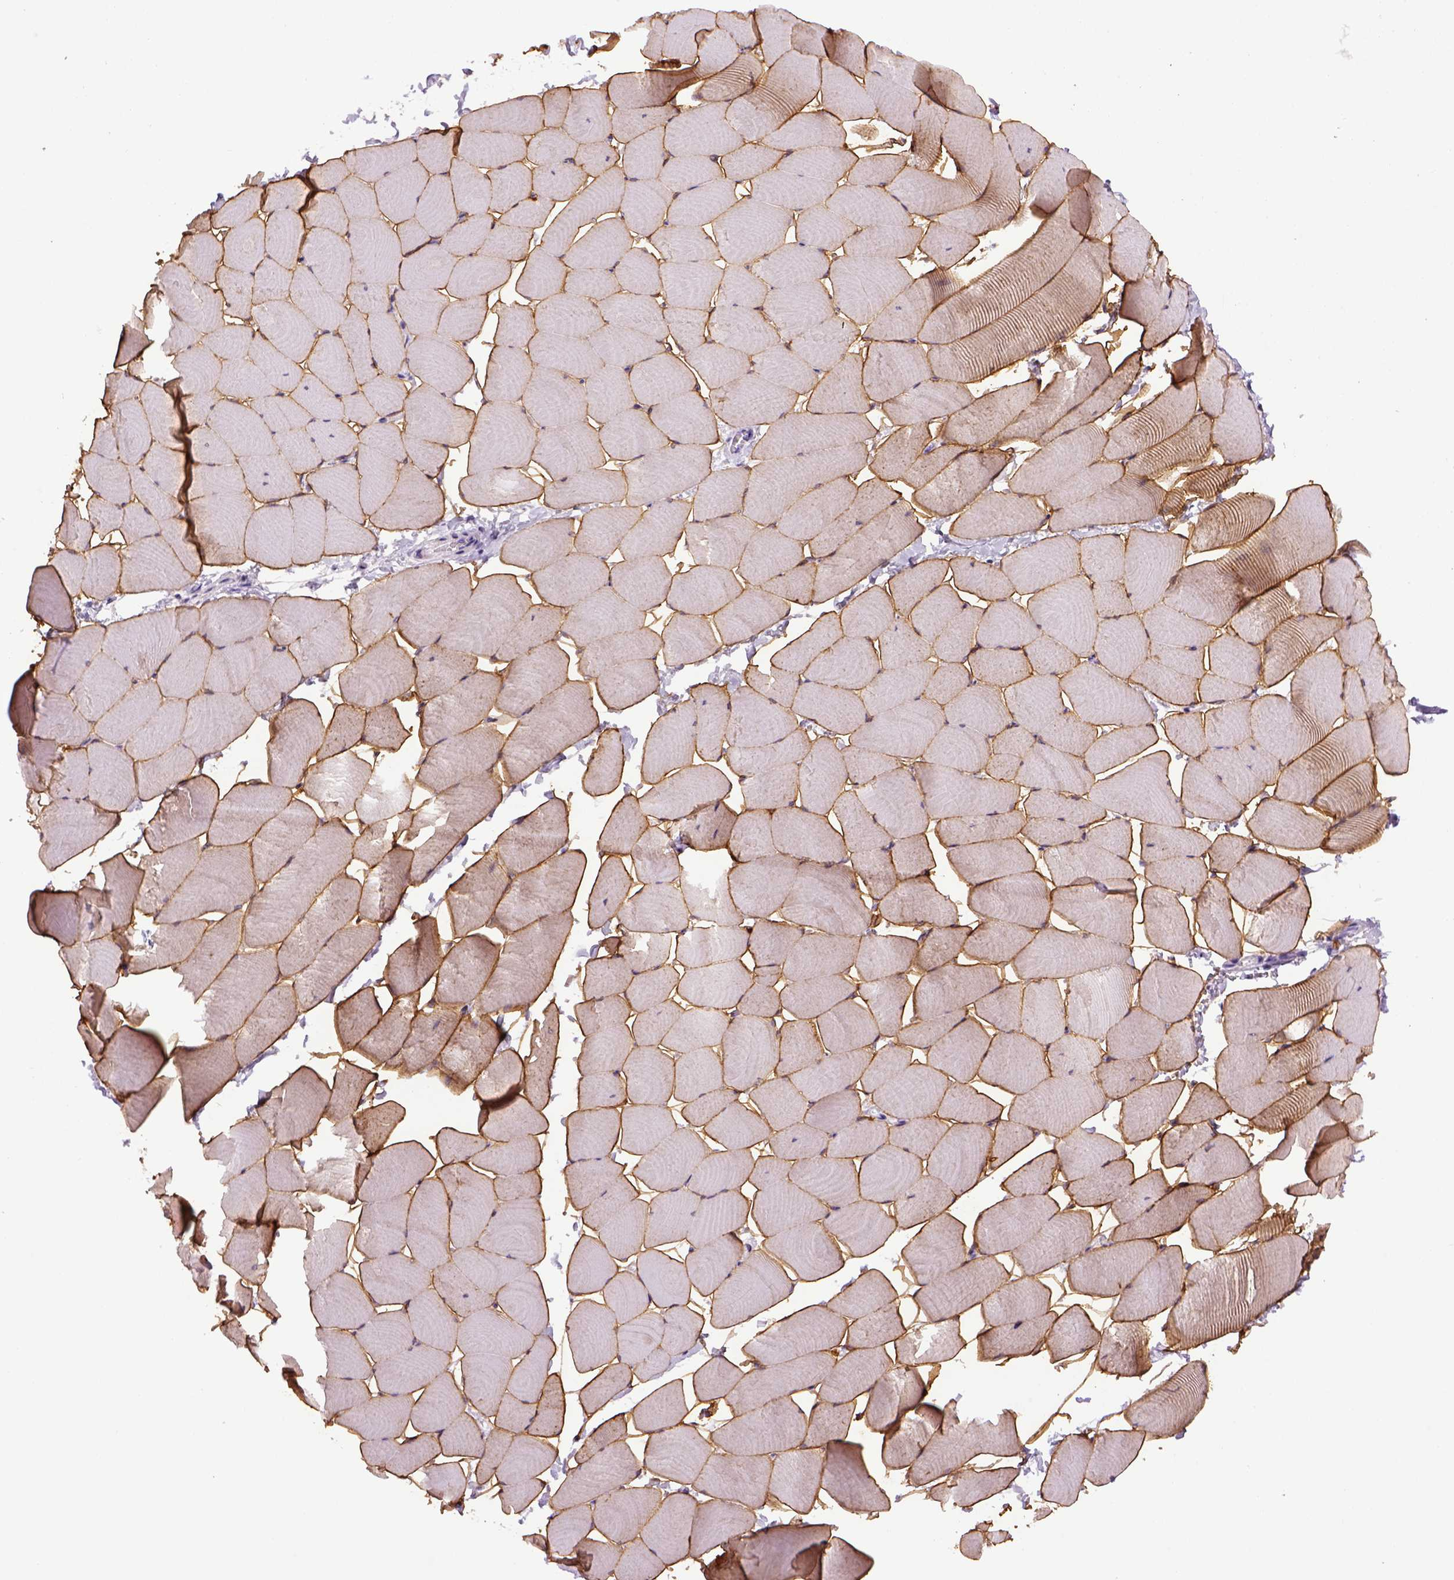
{"staining": {"intensity": "moderate", "quantity": ">75%", "location": "cytoplasmic/membranous"}, "tissue": "skeletal muscle", "cell_type": "Myocytes", "image_type": "normal", "snomed": [{"axis": "morphology", "description": "Normal tissue, NOS"}, {"axis": "topography", "description": "Skeletal muscle"}], "caption": "Protein staining of unremarkable skeletal muscle exhibits moderate cytoplasmic/membranous staining in approximately >75% of myocytes. (brown staining indicates protein expression, while blue staining denotes nuclei).", "gene": "SGCG", "patient": {"sex": "male", "age": 25}}